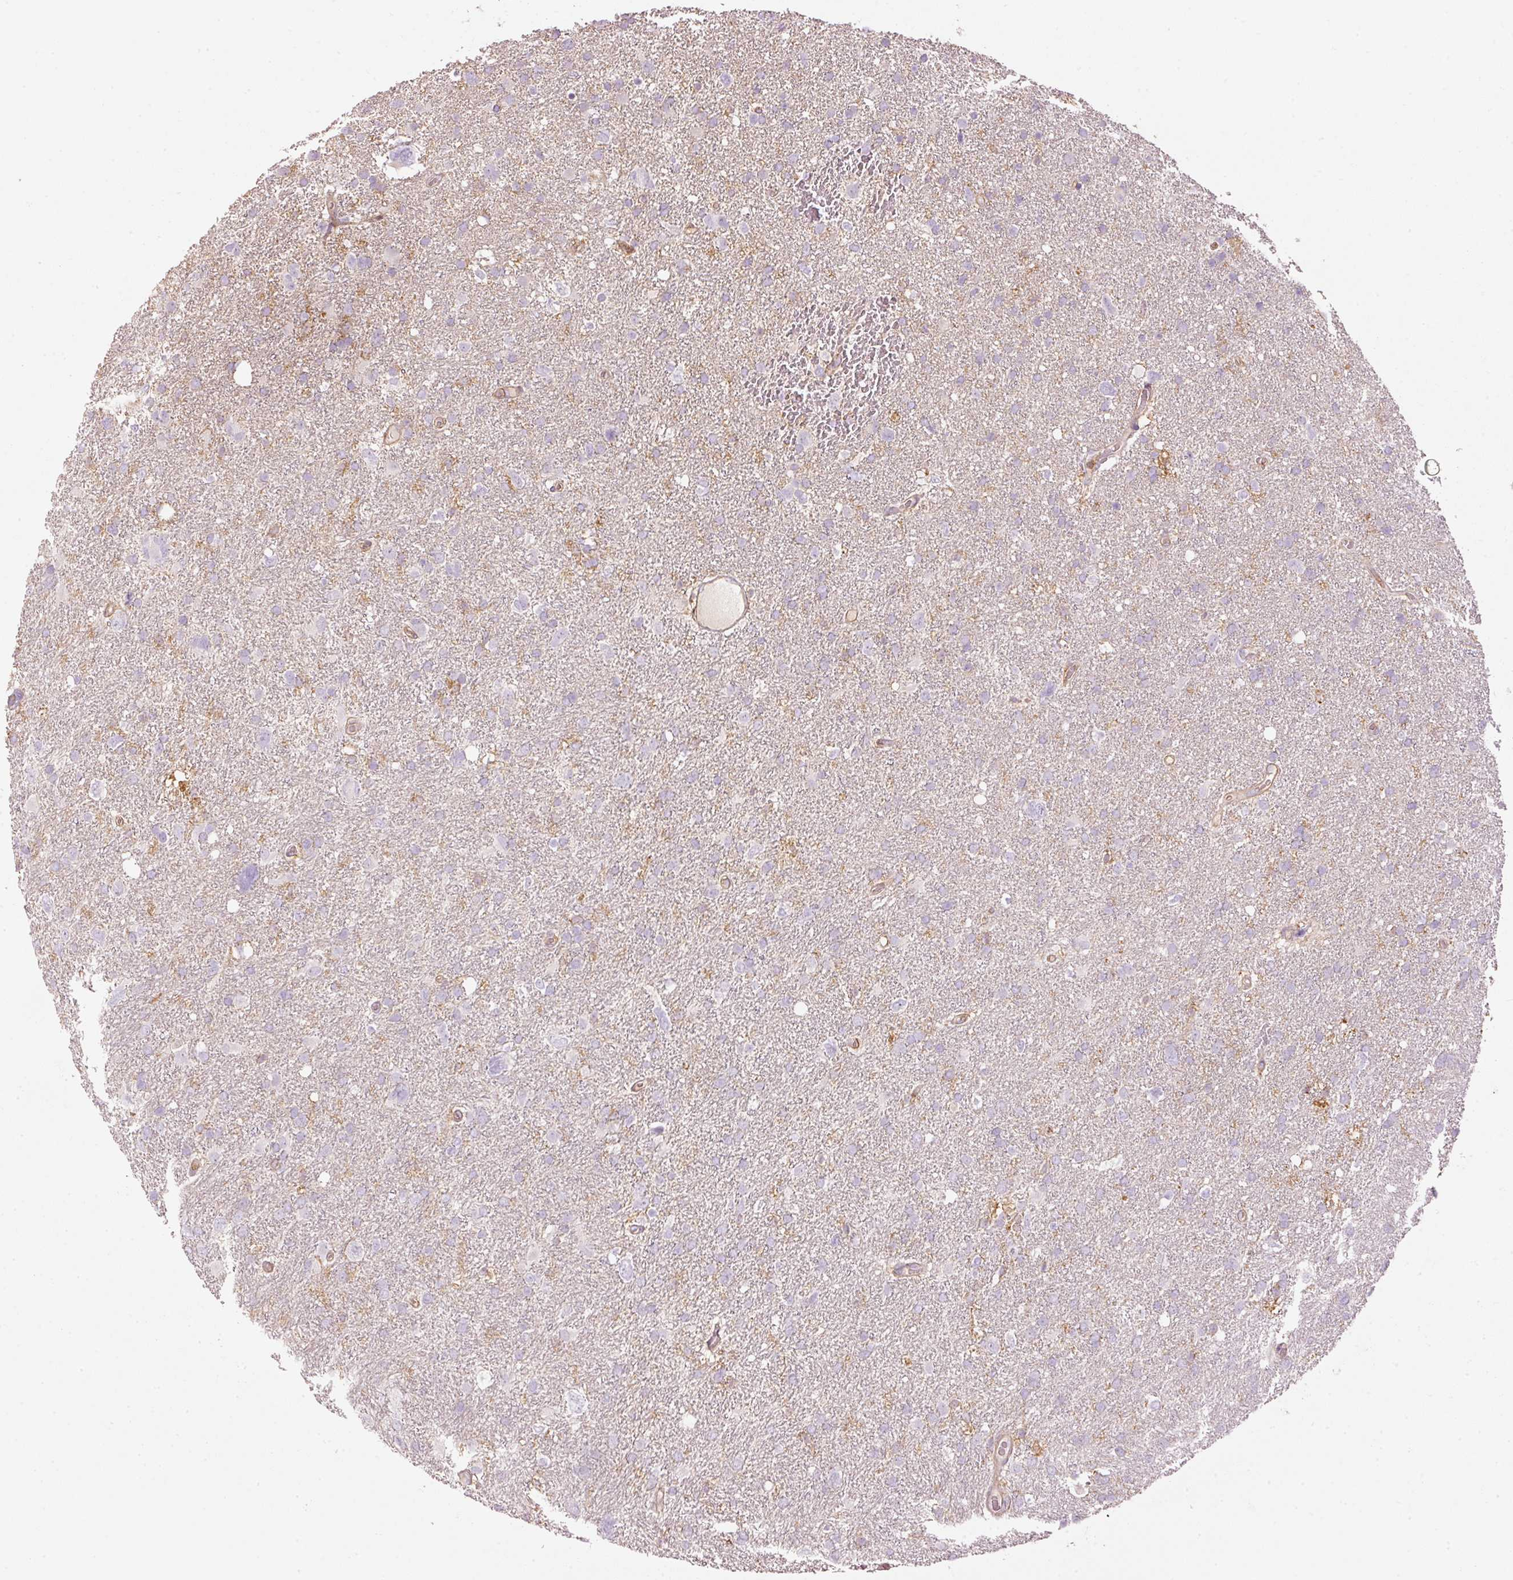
{"staining": {"intensity": "negative", "quantity": "none", "location": "none"}, "tissue": "glioma", "cell_type": "Tumor cells", "image_type": "cancer", "snomed": [{"axis": "morphology", "description": "Glioma, malignant, High grade"}, {"axis": "topography", "description": "Brain"}], "caption": "Immunohistochemistry (IHC) of human high-grade glioma (malignant) shows no positivity in tumor cells.", "gene": "SIPA1", "patient": {"sex": "male", "age": 61}}